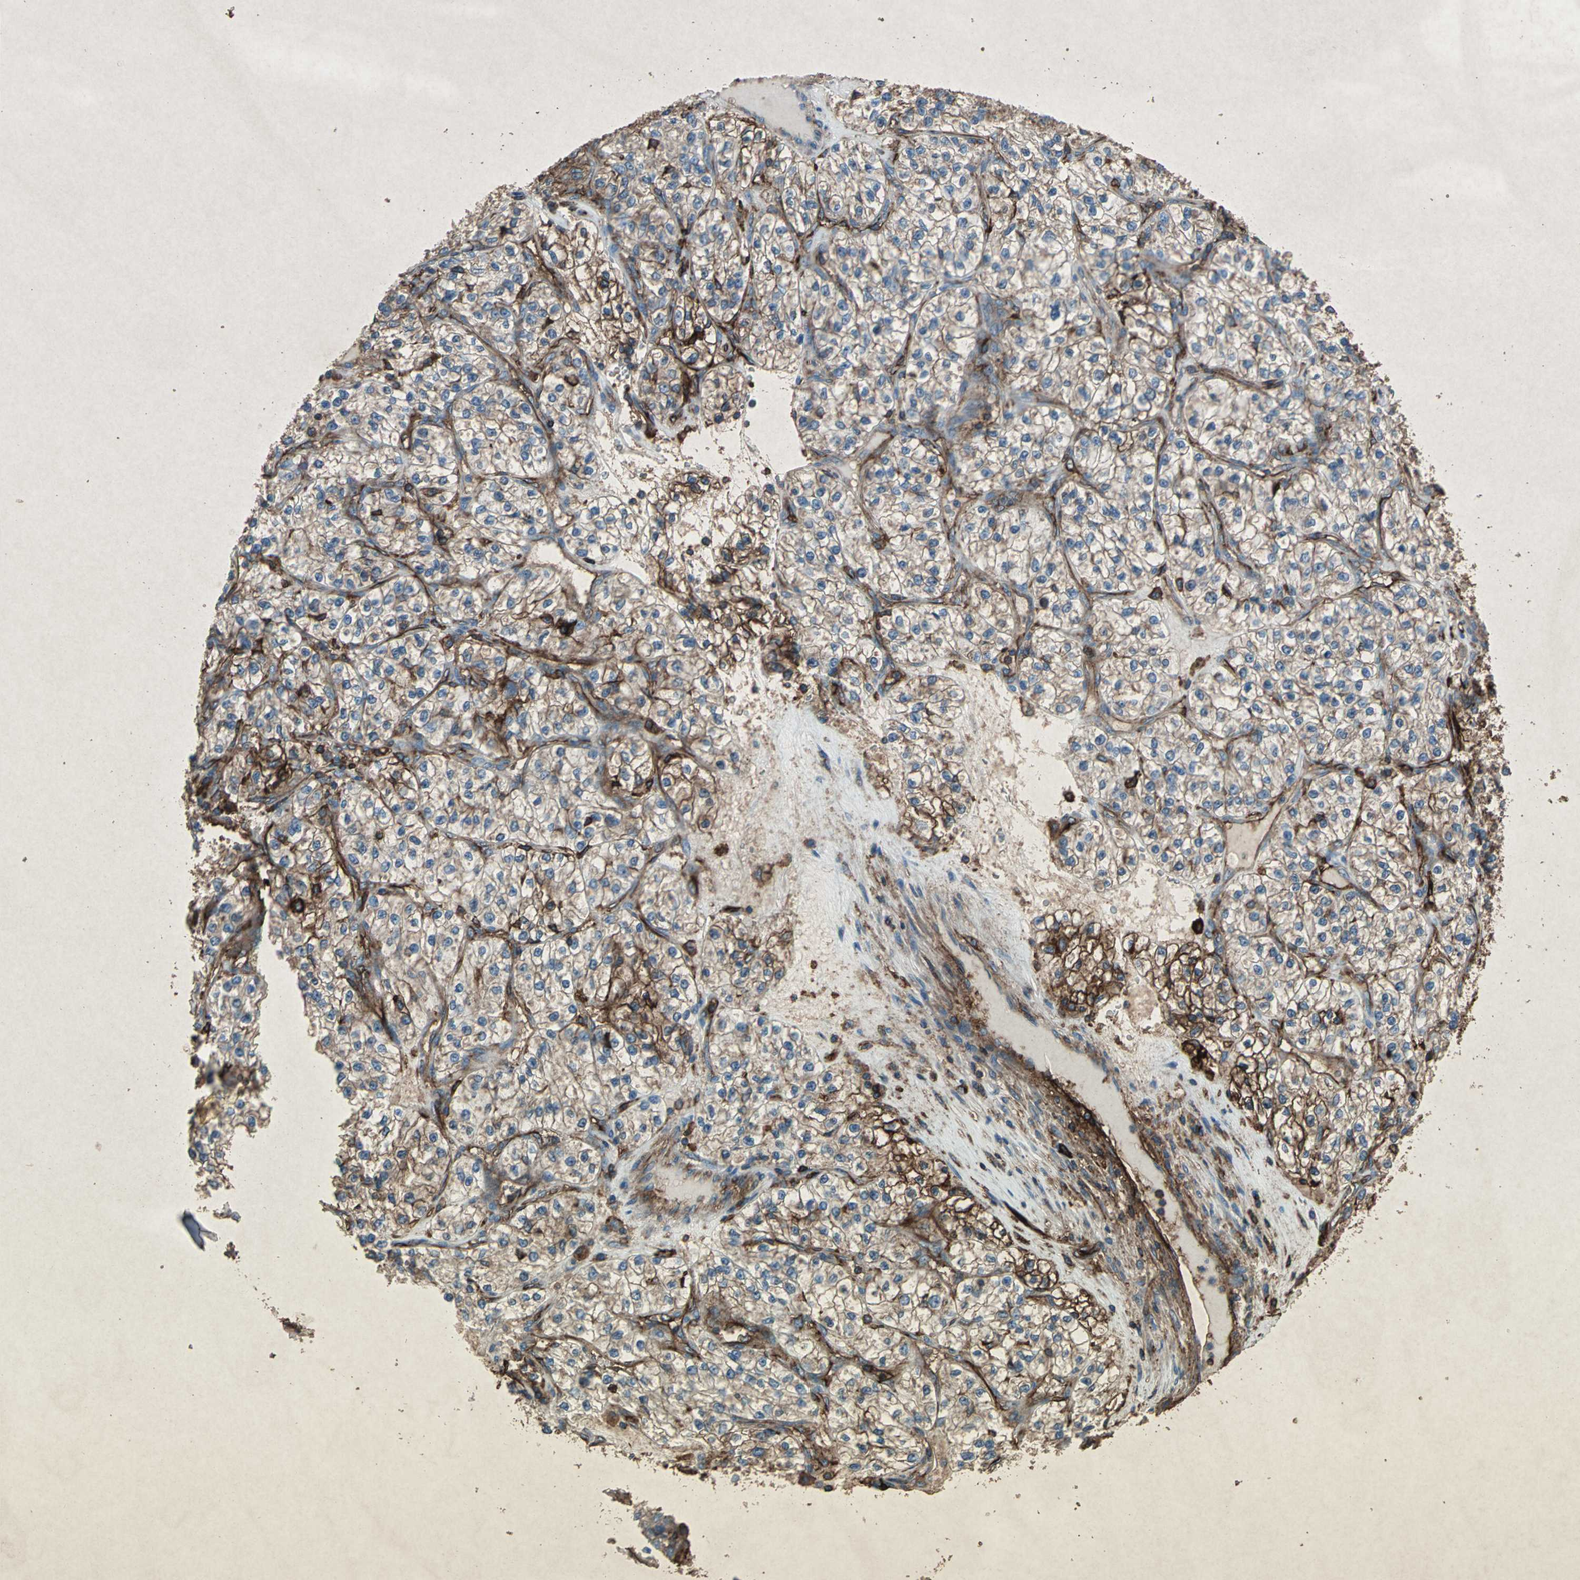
{"staining": {"intensity": "moderate", "quantity": ">75%", "location": "cytoplasmic/membranous"}, "tissue": "renal cancer", "cell_type": "Tumor cells", "image_type": "cancer", "snomed": [{"axis": "morphology", "description": "Adenocarcinoma, NOS"}, {"axis": "topography", "description": "Kidney"}], "caption": "The photomicrograph exhibits a brown stain indicating the presence of a protein in the cytoplasmic/membranous of tumor cells in renal cancer (adenocarcinoma).", "gene": "CCR6", "patient": {"sex": "female", "age": 57}}